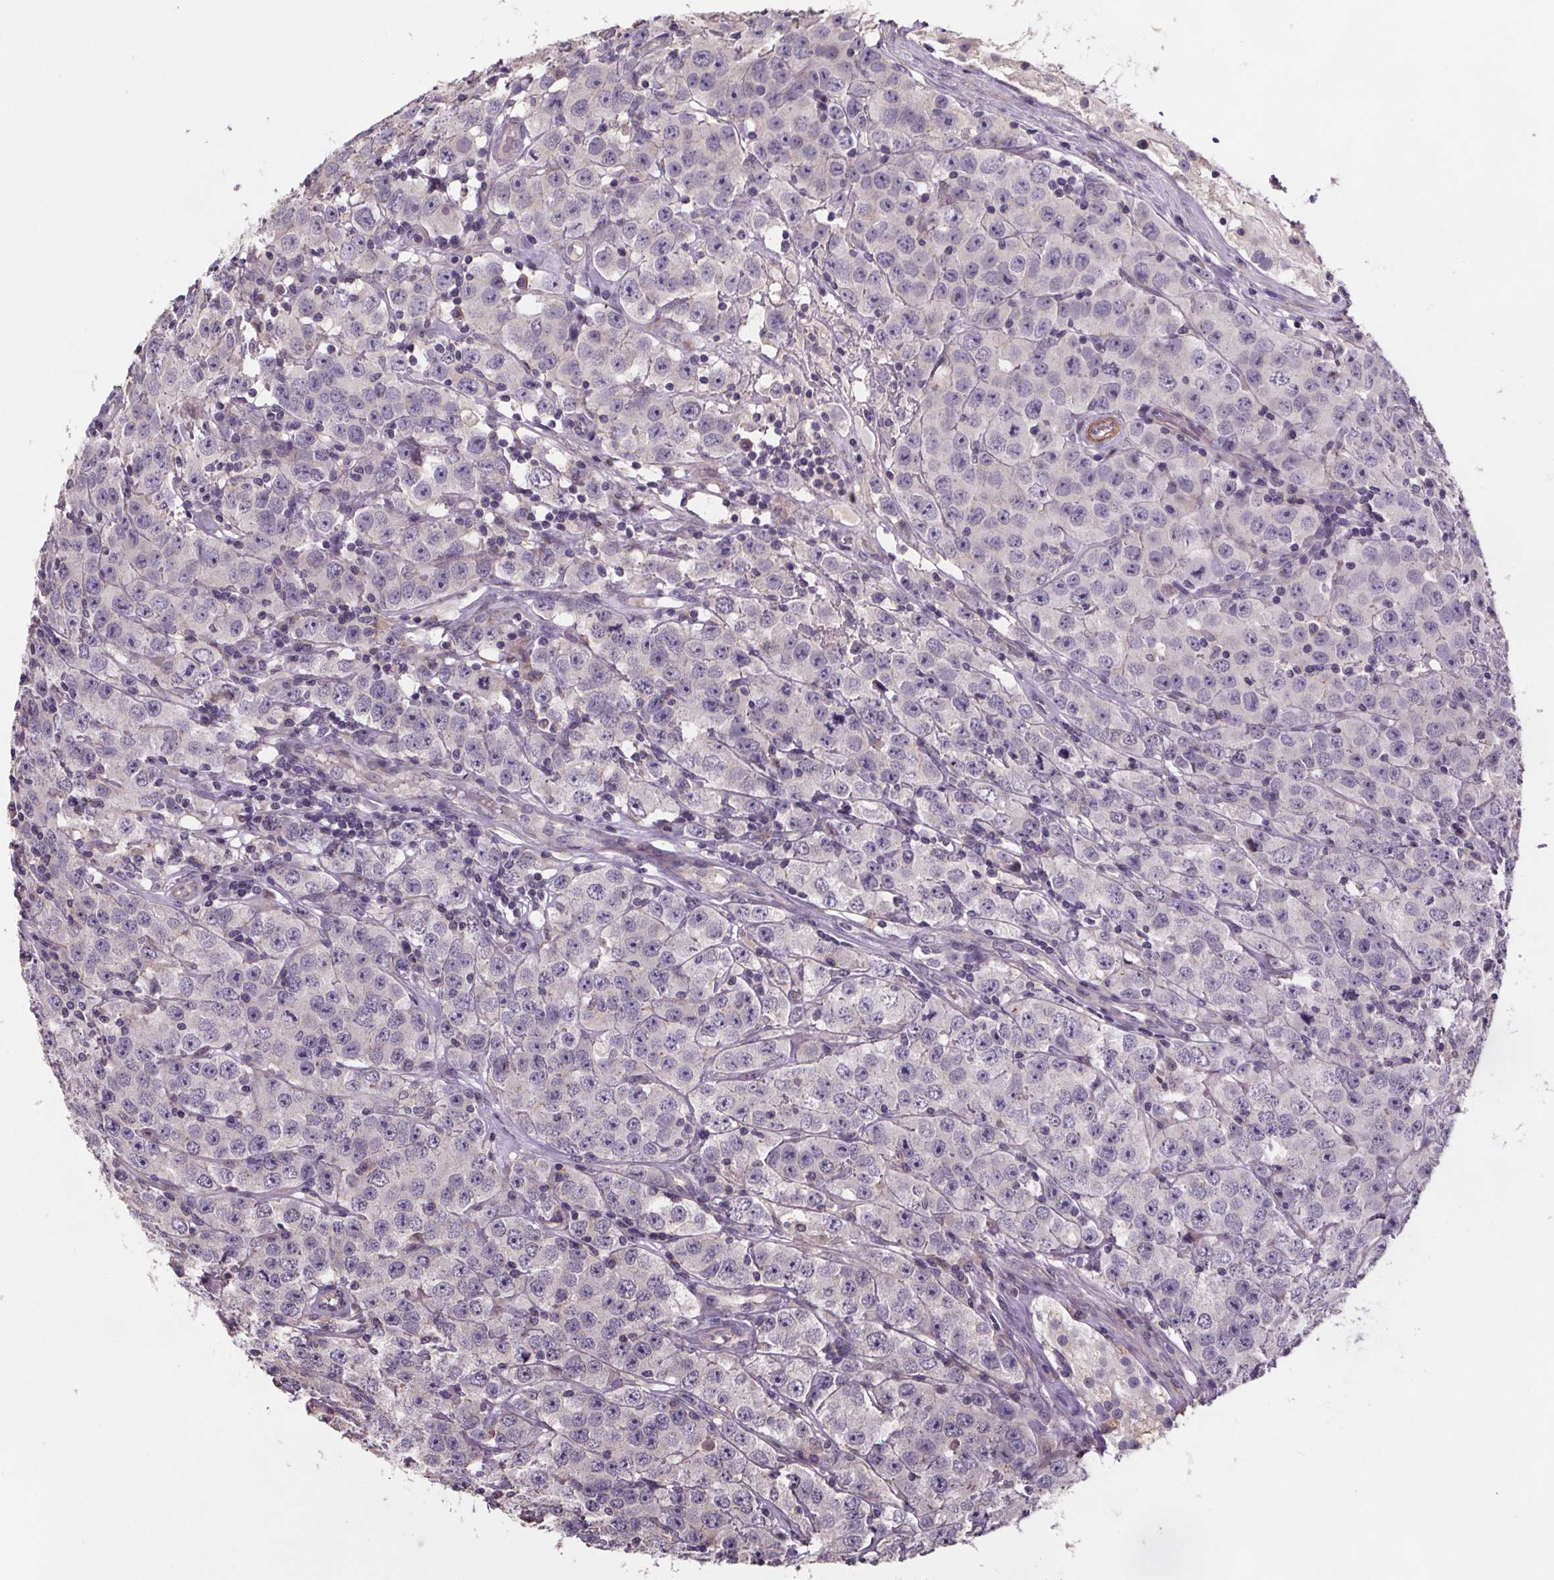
{"staining": {"intensity": "negative", "quantity": "none", "location": "none"}, "tissue": "testis cancer", "cell_type": "Tumor cells", "image_type": "cancer", "snomed": [{"axis": "morphology", "description": "Seminoma, NOS"}, {"axis": "topography", "description": "Testis"}], "caption": "Immunohistochemistry histopathology image of neoplastic tissue: testis seminoma stained with DAB (3,3'-diaminobenzidine) reveals no significant protein positivity in tumor cells.", "gene": "CLN3", "patient": {"sex": "male", "age": 52}}